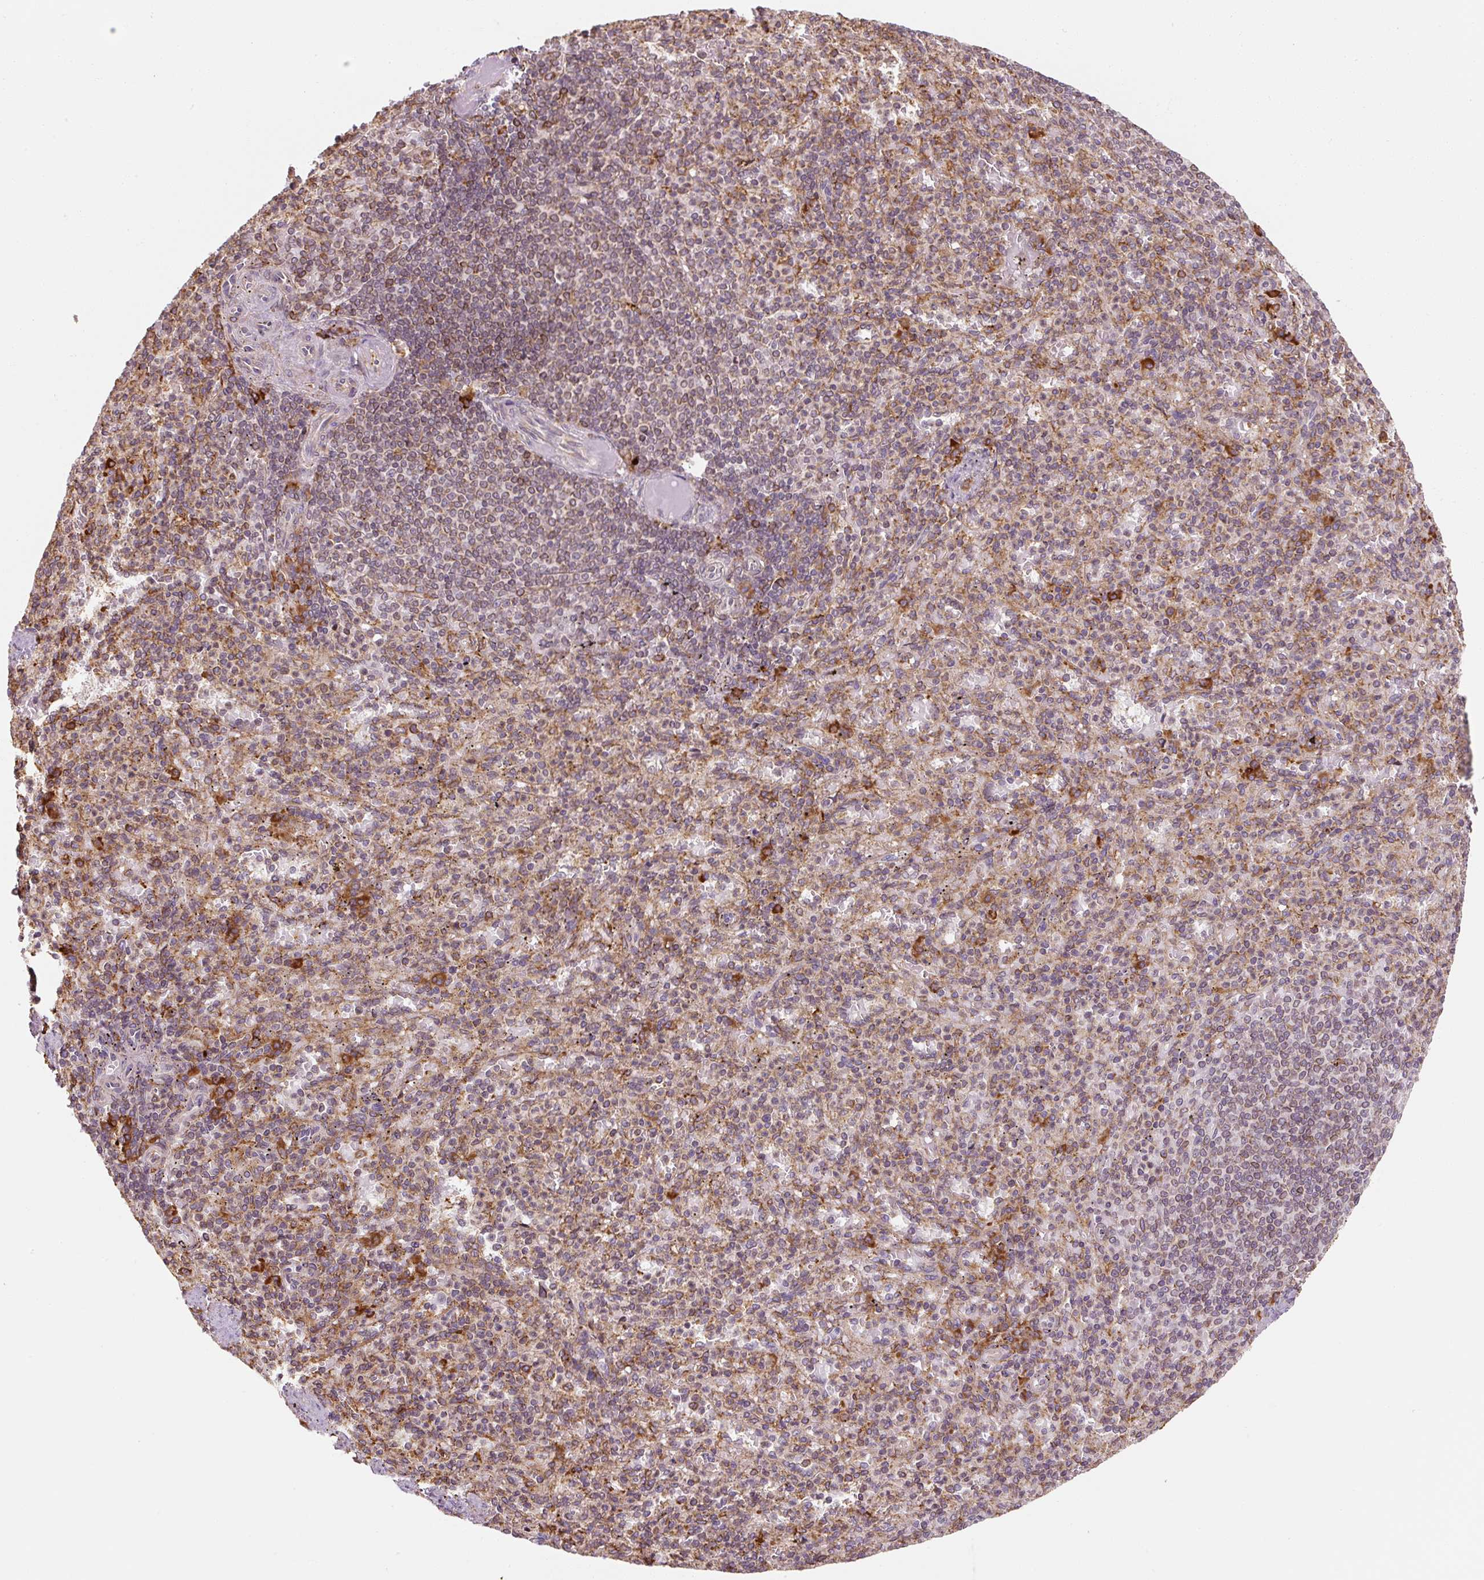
{"staining": {"intensity": "moderate", "quantity": "25%-75%", "location": "cytoplasmic/membranous"}, "tissue": "spleen", "cell_type": "Cells in red pulp", "image_type": "normal", "snomed": [{"axis": "morphology", "description": "Normal tissue, NOS"}, {"axis": "topography", "description": "Spleen"}], "caption": "Moderate cytoplasmic/membranous protein staining is present in about 25%-75% of cells in red pulp in spleen.", "gene": "PRKCSH", "patient": {"sex": "female", "age": 74}}